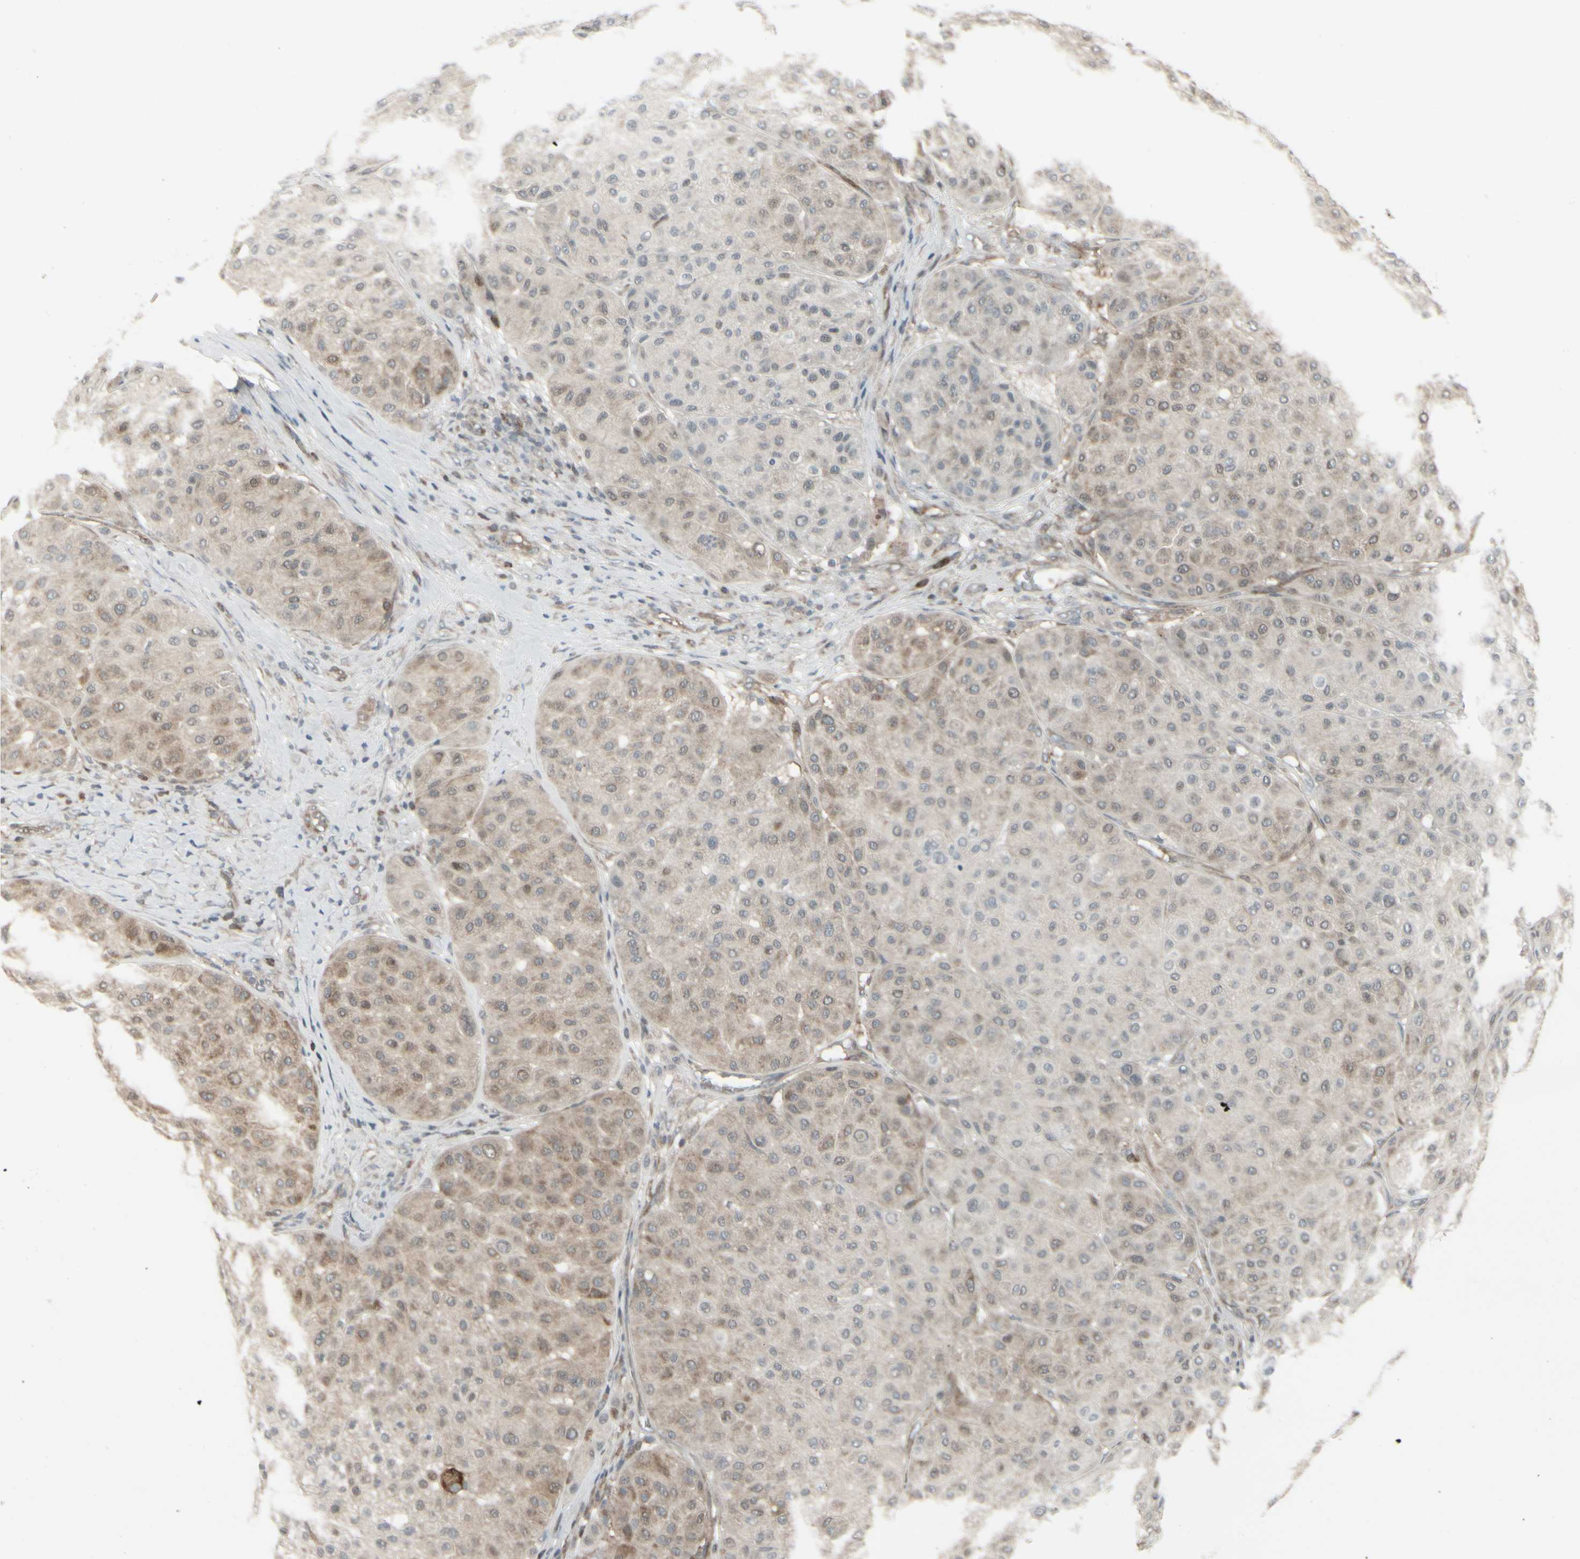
{"staining": {"intensity": "weak", "quantity": ">75%", "location": "cytoplasmic/membranous"}, "tissue": "melanoma", "cell_type": "Tumor cells", "image_type": "cancer", "snomed": [{"axis": "morphology", "description": "Normal tissue, NOS"}, {"axis": "morphology", "description": "Malignant melanoma, Metastatic site"}, {"axis": "topography", "description": "Skin"}], "caption": "Immunohistochemistry image of neoplastic tissue: human malignant melanoma (metastatic site) stained using immunohistochemistry displays low levels of weak protein expression localized specifically in the cytoplasmic/membranous of tumor cells, appearing as a cytoplasmic/membranous brown color.", "gene": "IGFBP6", "patient": {"sex": "male", "age": 41}}